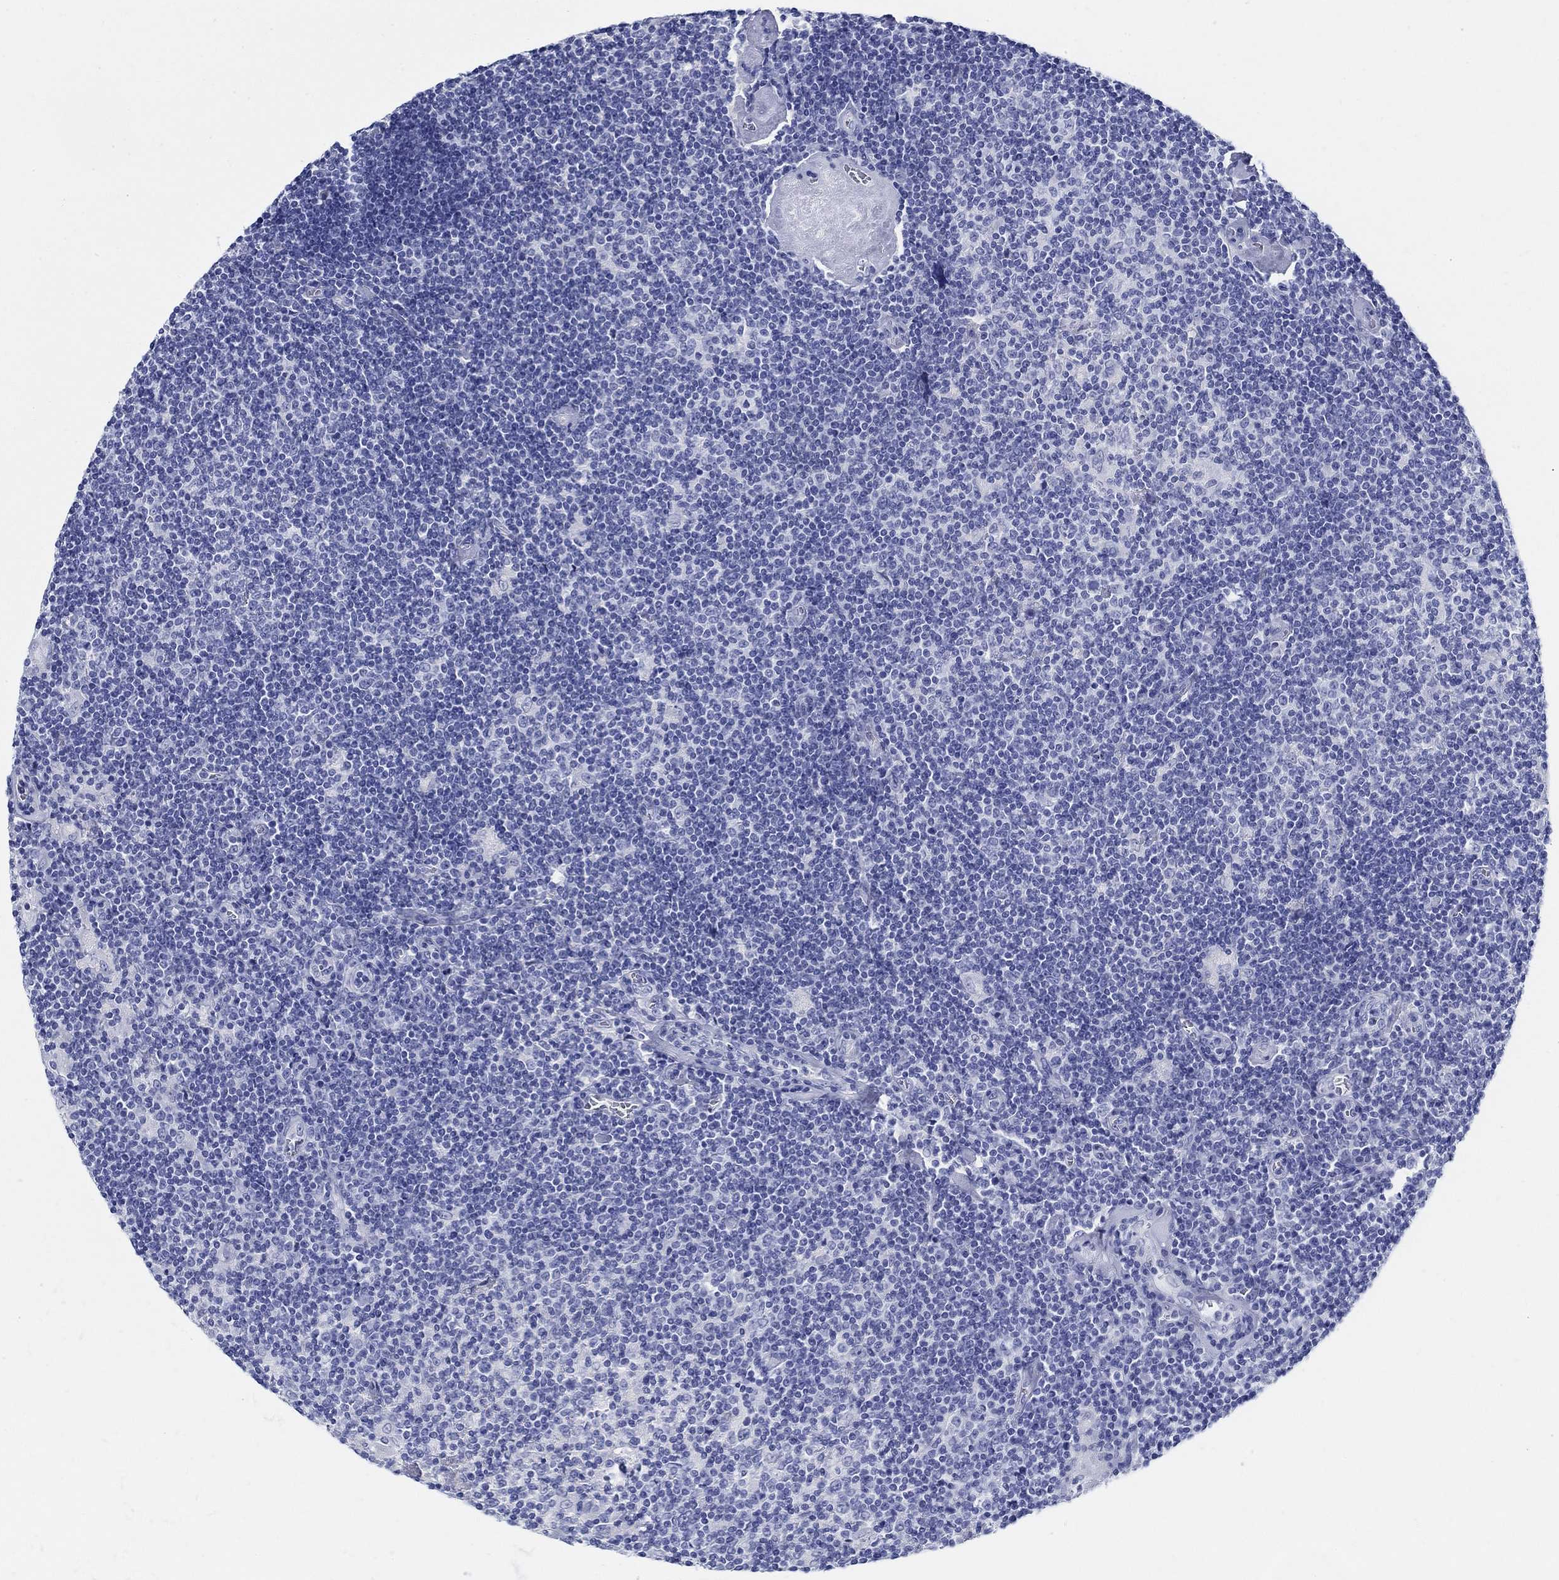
{"staining": {"intensity": "negative", "quantity": "none", "location": "none"}, "tissue": "lymphoma", "cell_type": "Tumor cells", "image_type": "cancer", "snomed": [{"axis": "morphology", "description": "Hodgkin's disease, NOS"}, {"axis": "topography", "description": "Lymph node"}], "caption": "Tumor cells show no significant expression in lymphoma.", "gene": "CRYGS", "patient": {"sex": "male", "age": 40}}